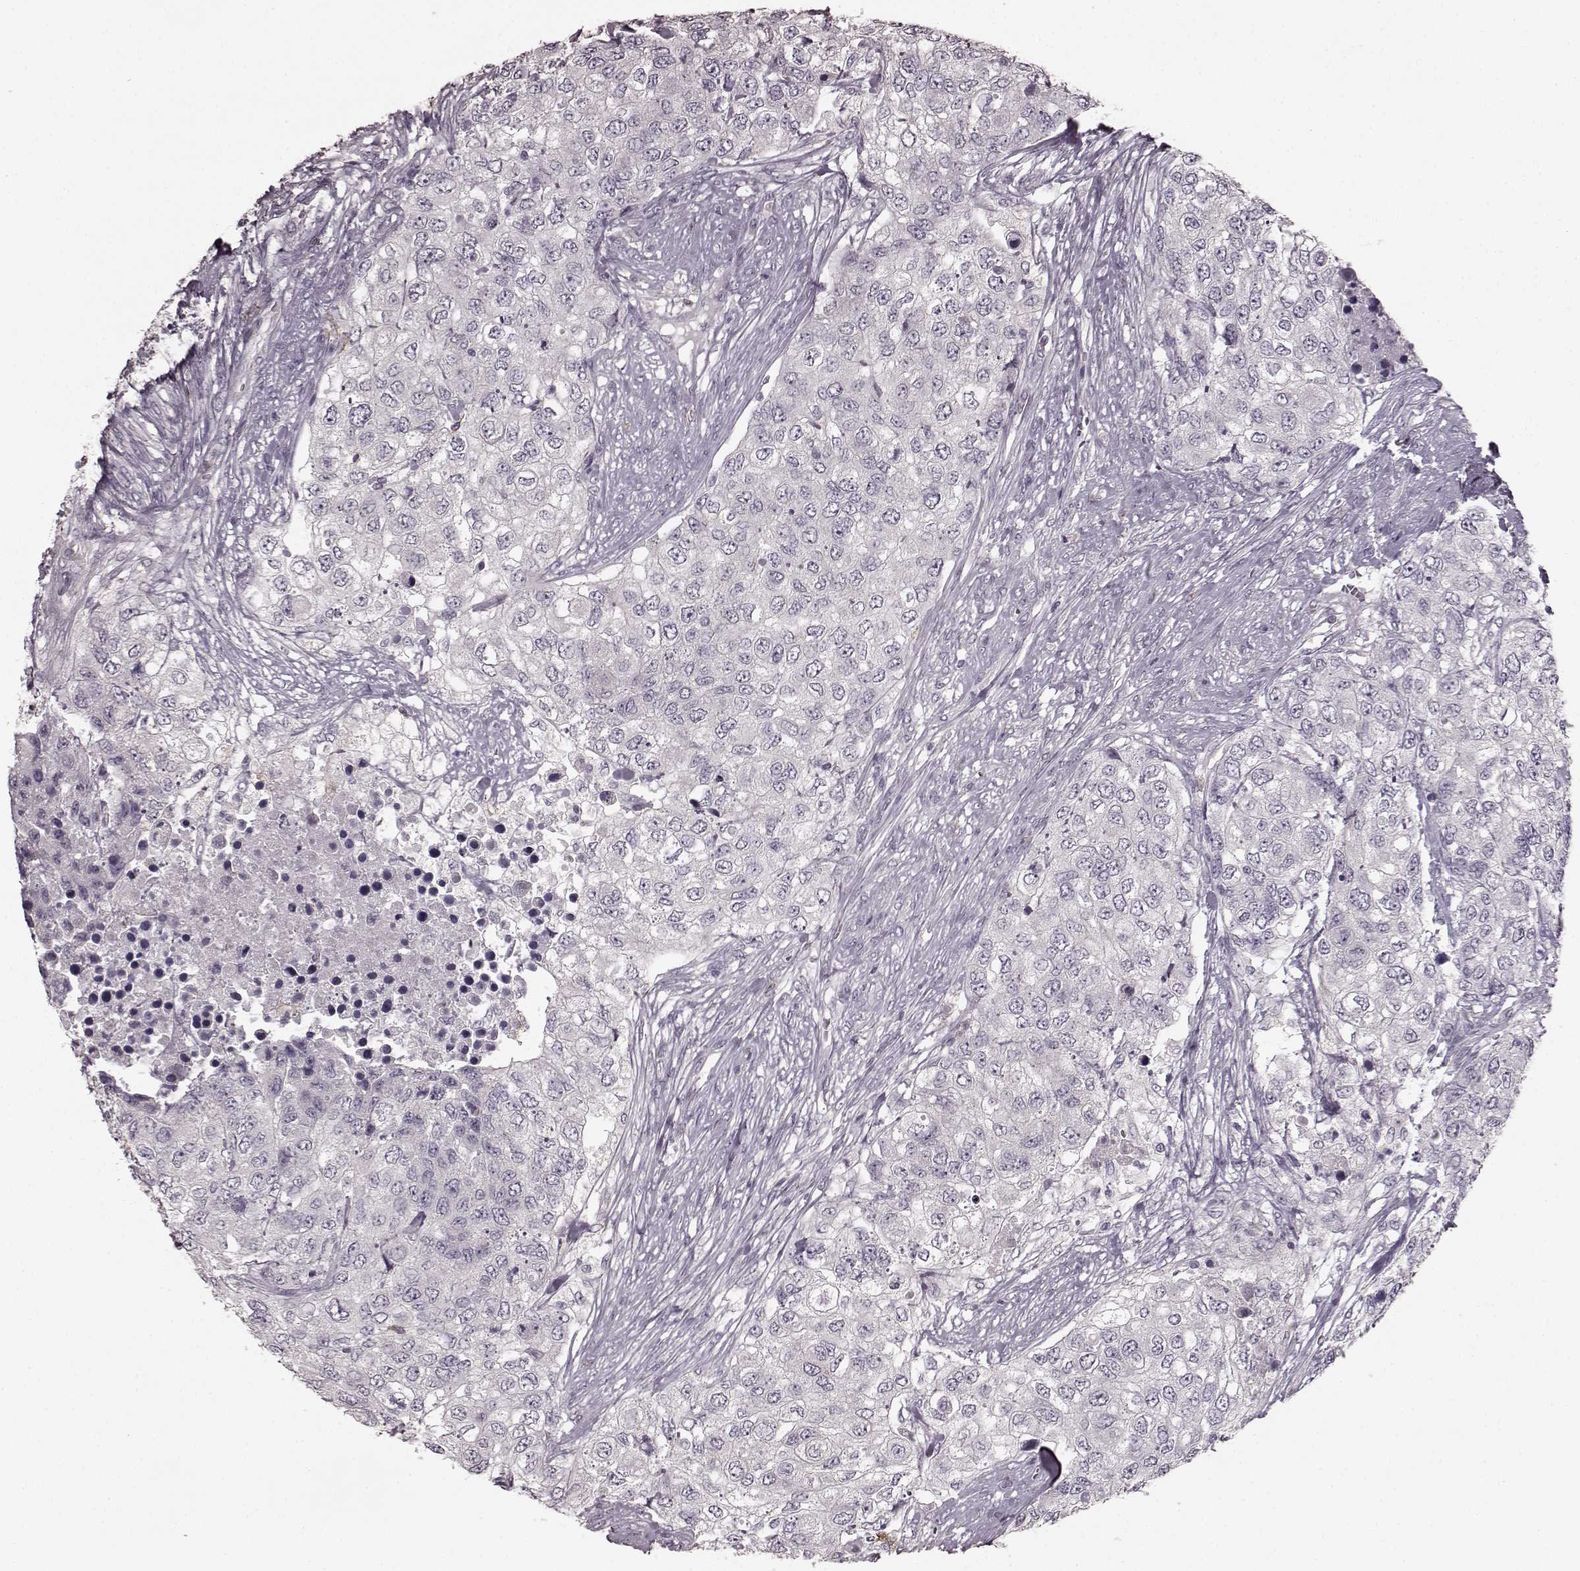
{"staining": {"intensity": "negative", "quantity": "none", "location": "none"}, "tissue": "urothelial cancer", "cell_type": "Tumor cells", "image_type": "cancer", "snomed": [{"axis": "morphology", "description": "Urothelial carcinoma, High grade"}, {"axis": "topography", "description": "Urinary bladder"}], "caption": "IHC histopathology image of human high-grade urothelial carcinoma stained for a protein (brown), which exhibits no expression in tumor cells.", "gene": "CD28", "patient": {"sex": "female", "age": 78}}